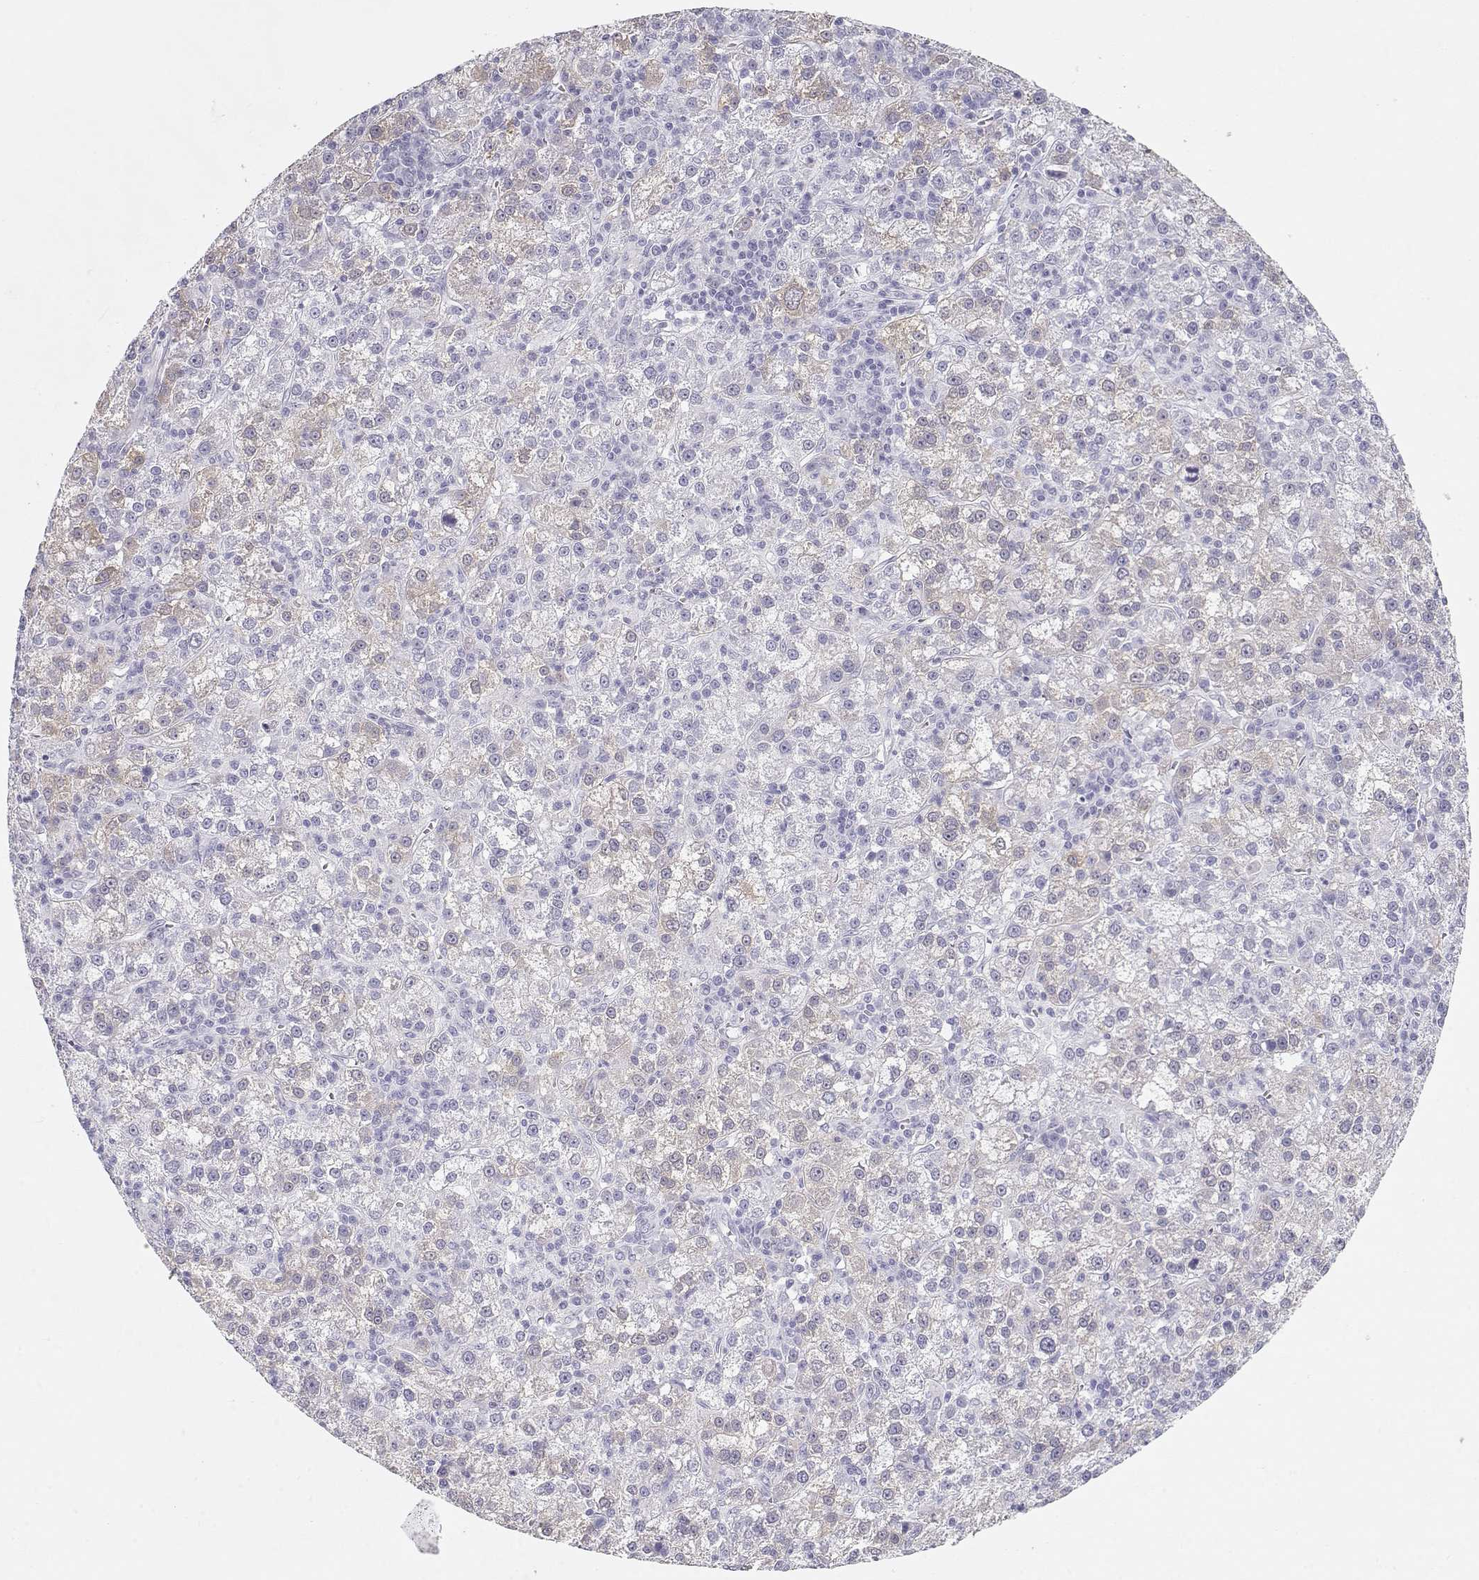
{"staining": {"intensity": "negative", "quantity": "none", "location": "none"}, "tissue": "liver cancer", "cell_type": "Tumor cells", "image_type": "cancer", "snomed": [{"axis": "morphology", "description": "Carcinoma, Hepatocellular, NOS"}, {"axis": "topography", "description": "Liver"}], "caption": "This is an immunohistochemistry (IHC) micrograph of liver cancer. There is no staining in tumor cells.", "gene": "MAGEC1", "patient": {"sex": "female", "age": 60}}